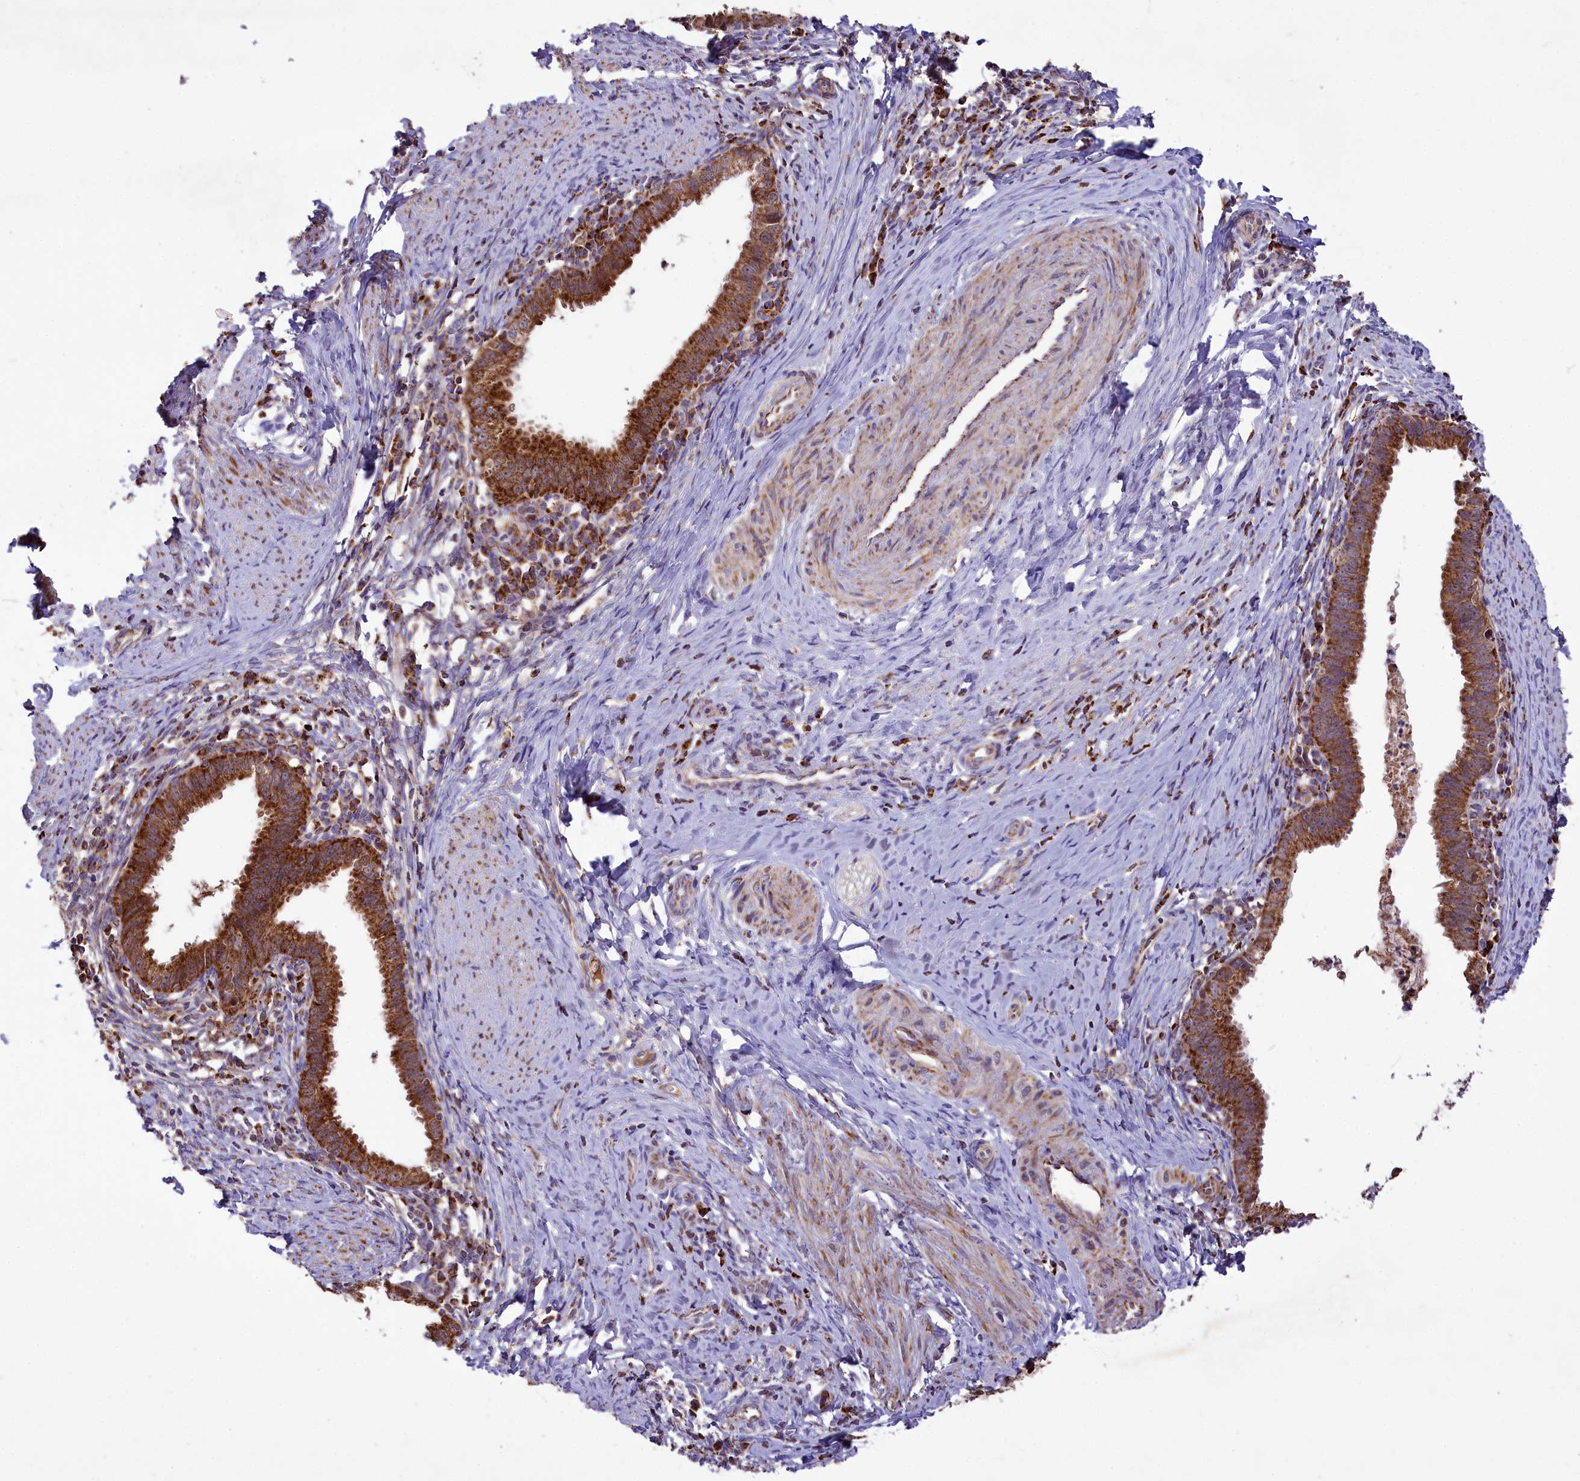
{"staining": {"intensity": "strong", "quantity": ">75%", "location": "cytoplasmic/membranous"}, "tissue": "cervical cancer", "cell_type": "Tumor cells", "image_type": "cancer", "snomed": [{"axis": "morphology", "description": "Adenocarcinoma, NOS"}, {"axis": "topography", "description": "Cervix"}], "caption": "An image showing strong cytoplasmic/membranous staining in approximately >75% of tumor cells in adenocarcinoma (cervical), as visualized by brown immunohistochemical staining.", "gene": "COX17", "patient": {"sex": "female", "age": 36}}